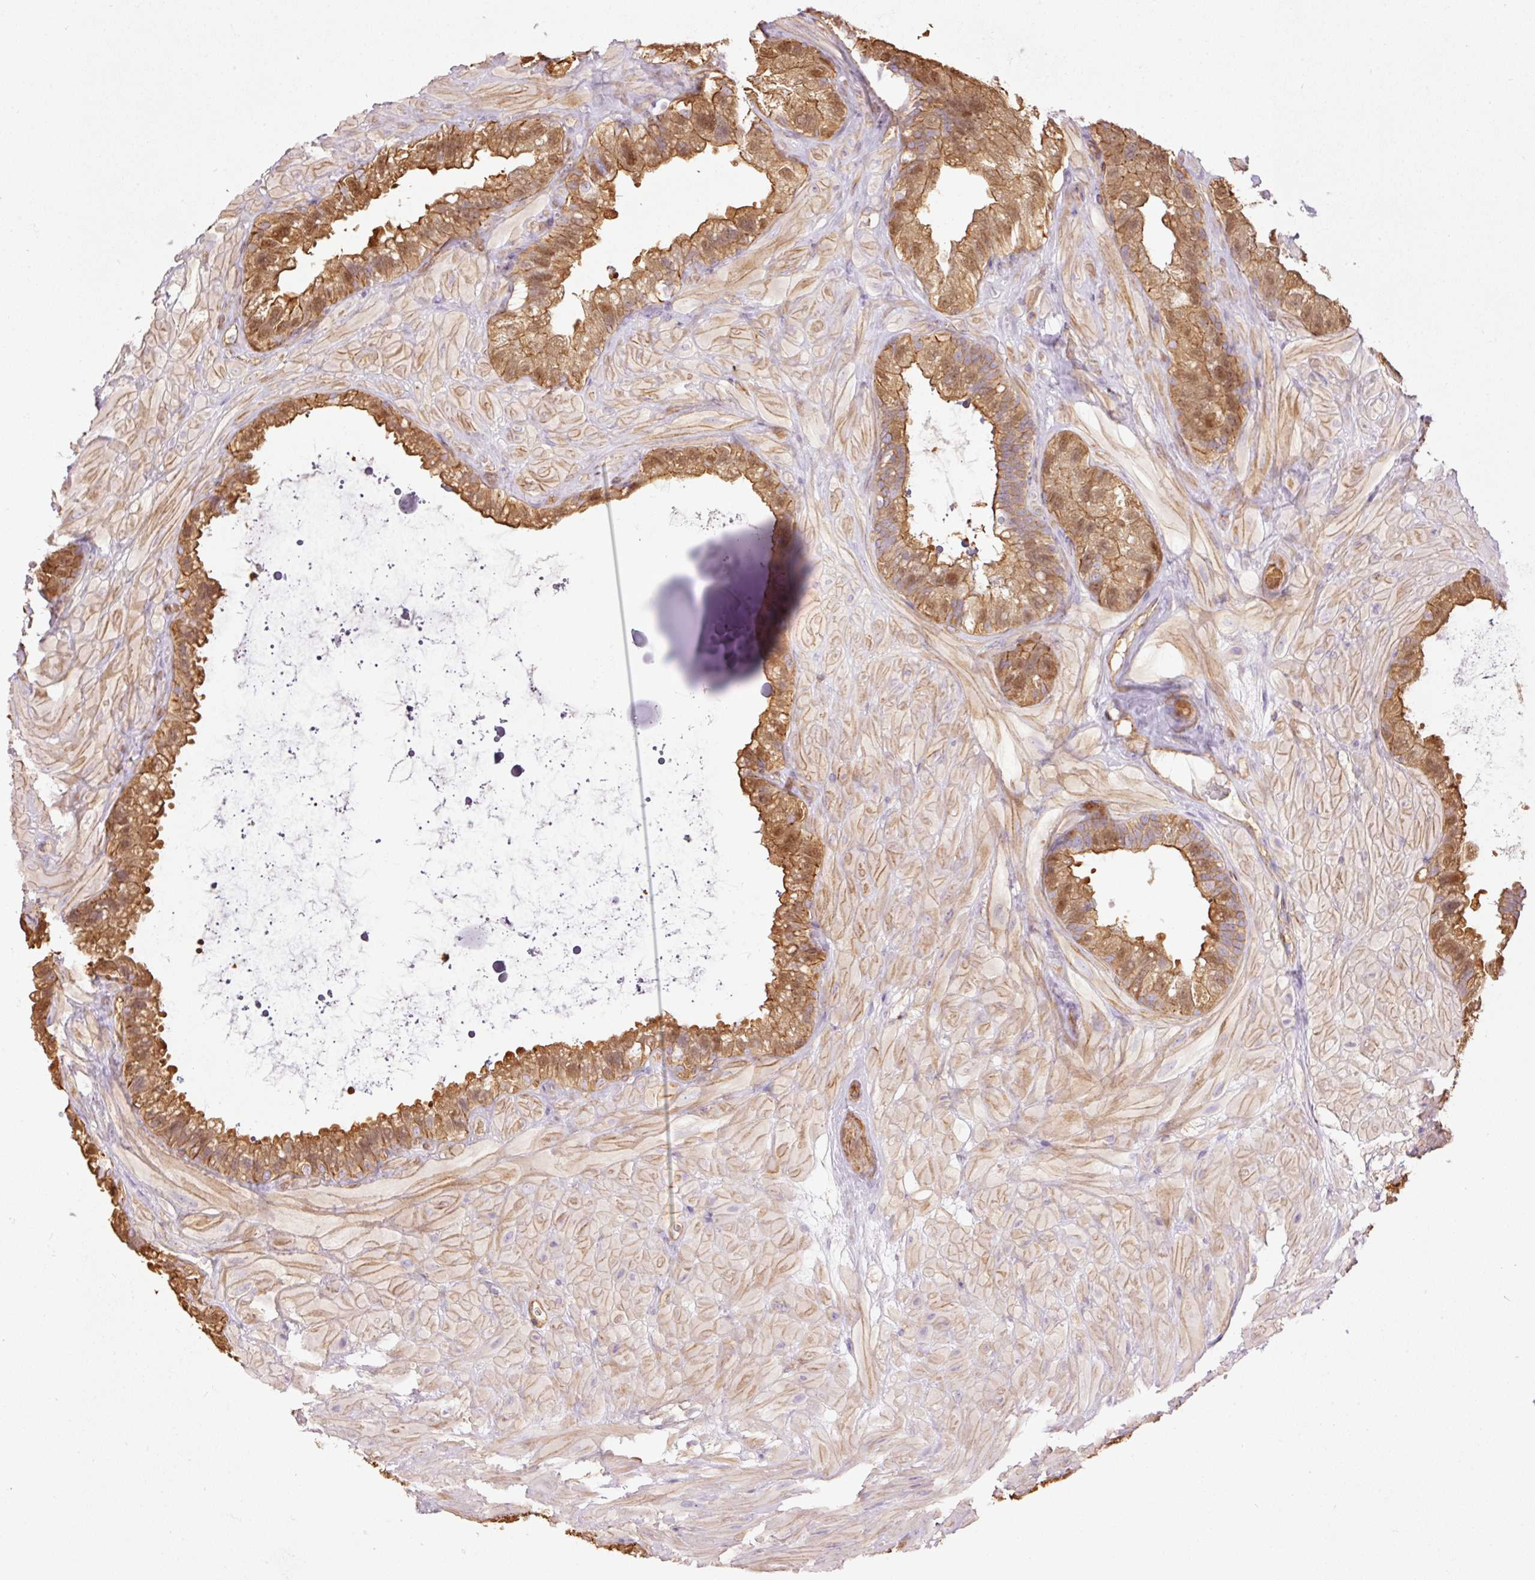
{"staining": {"intensity": "moderate", "quantity": ">75%", "location": "cytoplasmic/membranous,nuclear"}, "tissue": "seminal vesicle", "cell_type": "Glandular cells", "image_type": "normal", "snomed": [{"axis": "morphology", "description": "Normal tissue, NOS"}, {"axis": "topography", "description": "Seminal veicle"}, {"axis": "topography", "description": "Peripheral nerve tissue"}], "caption": "Immunohistochemical staining of unremarkable human seminal vesicle demonstrates medium levels of moderate cytoplasmic/membranous,nuclear staining in approximately >75% of glandular cells. (Brightfield microscopy of DAB IHC at high magnification).", "gene": "PPP1R1B", "patient": {"sex": "male", "age": 76}}